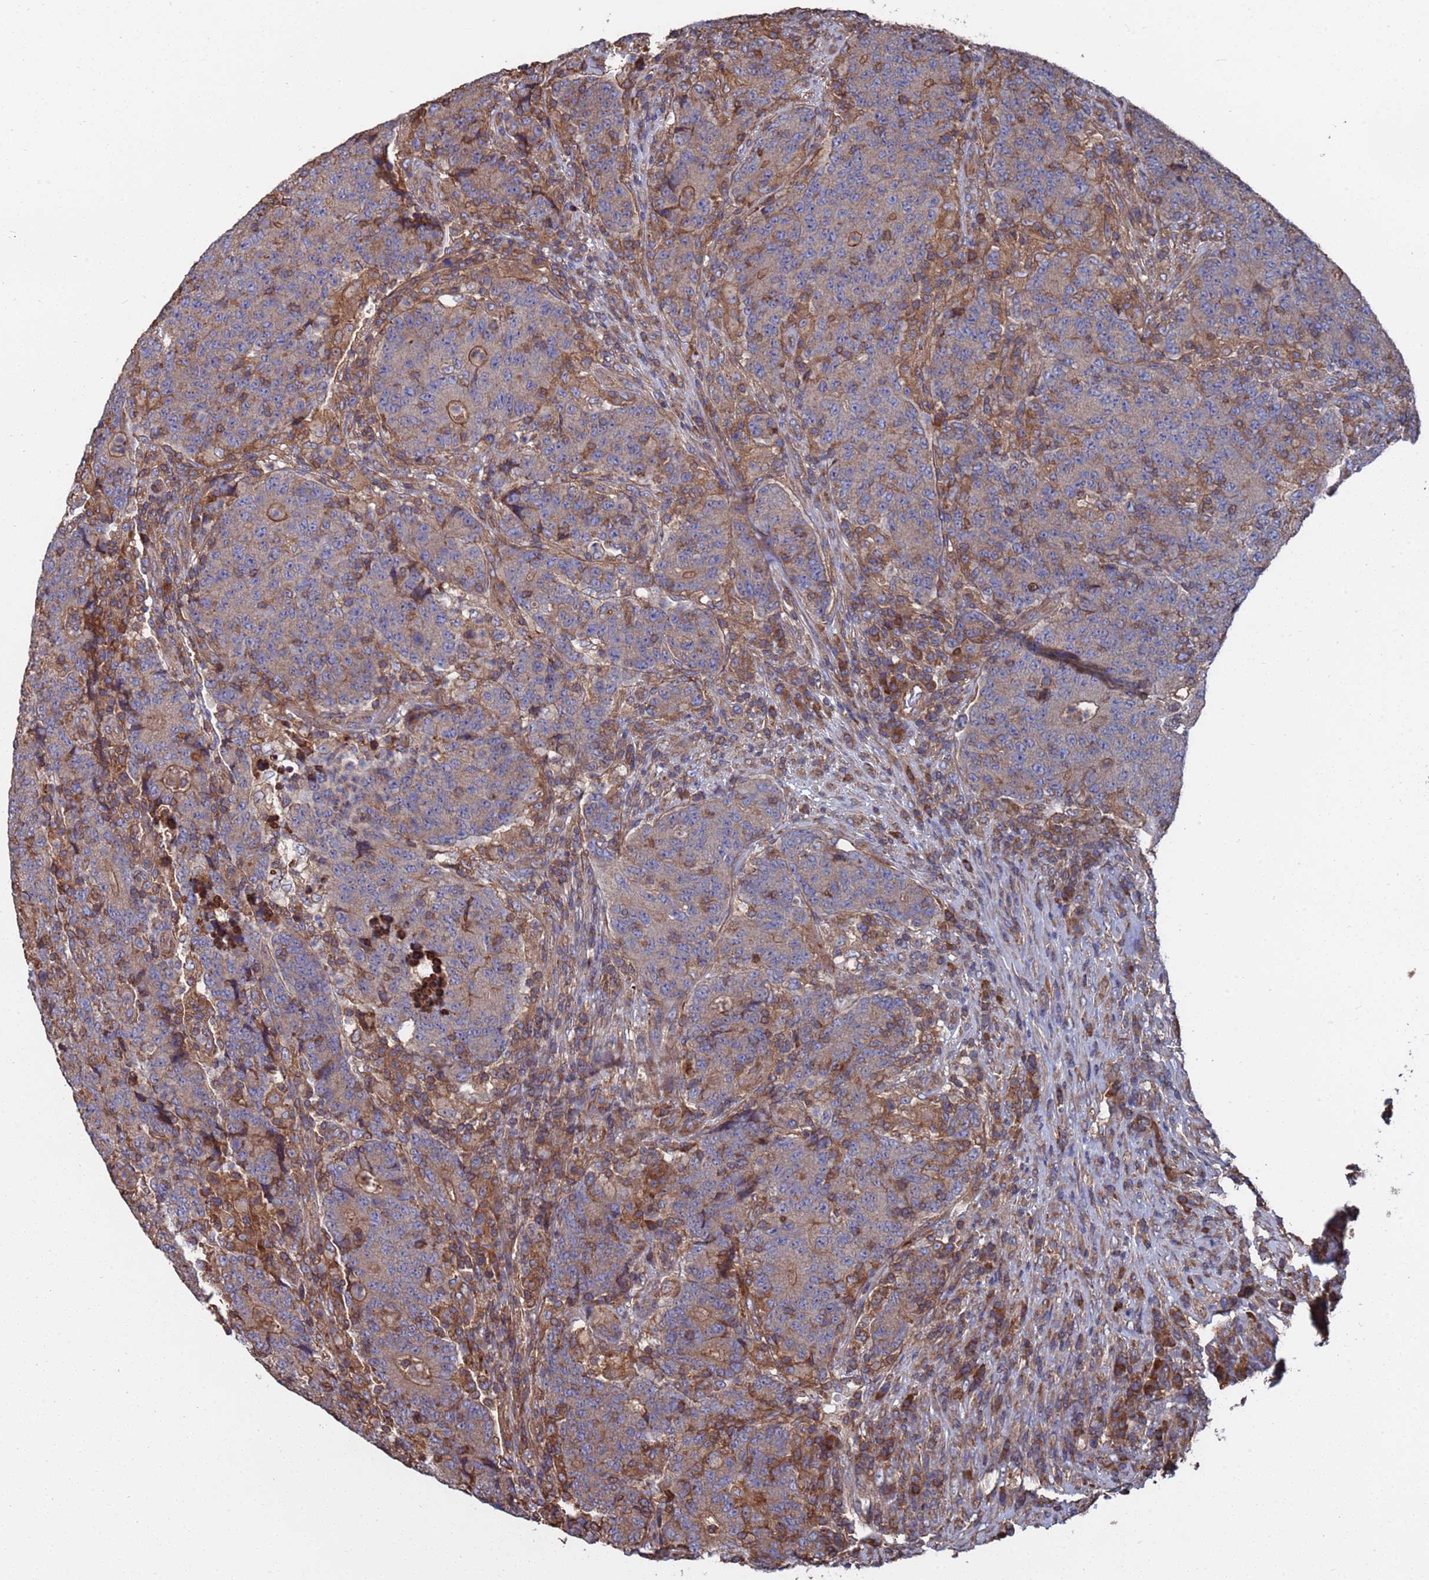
{"staining": {"intensity": "moderate", "quantity": "<25%", "location": "cytoplasmic/membranous"}, "tissue": "colorectal cancer", "cell_type": "Tumor cells", "image_type": "cancer", "snomed": [{"axis": "morphology", "description": "Adenocarcinoma, NOS"}, {"axis": "topography", "description": "Colon"}], "caption": "Colorectal cancer was stained to show a protein in brown. There is low levels of moderate cytoplasmic/membranous expression in approximately <25% of tumor cells.", "gene": "PYCR1", "patient": {"sex": "female", "age": 75}}